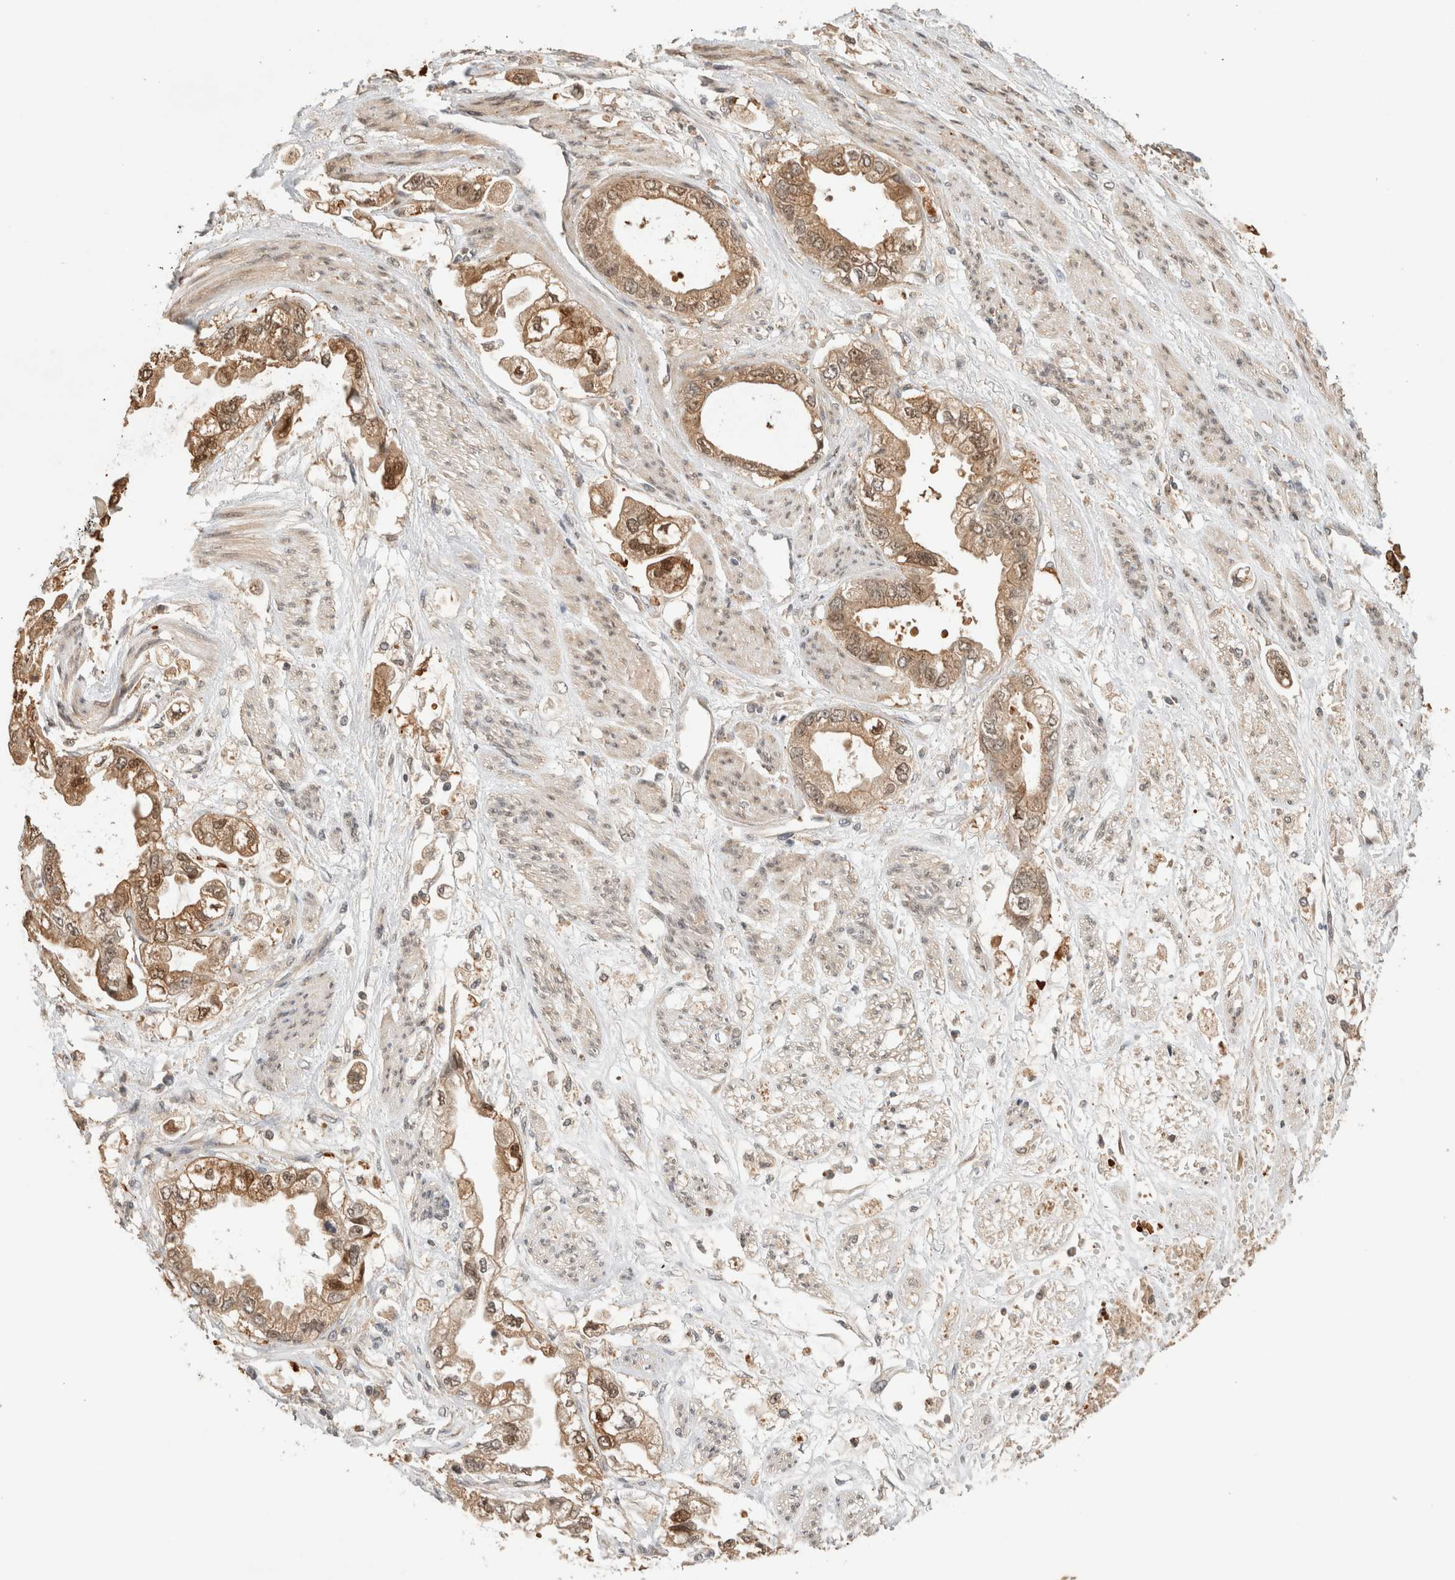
{"staining": {"intensity": "weak", "quantity": ">75%", "location": "cytoplasmic/membranous"}, "tissue": "stomach cancer", "cell_type": "Tumor cells", "image_type": "cancer", "snomed": [{"axis": "morphology", "description": "Adenocarcinoma, NOS"}, {"axis": "topography", "description": "Stomach"}], "caption": "Protein staining by immunohistochemistry (IHC) reveals weak cytoplasmic/membranous positivity in about >75% of tumor cells in stomach cancer (adenocarcinoma).", "gene": "OTUD6B", "patient": {"sex": "male", "age": 62}}